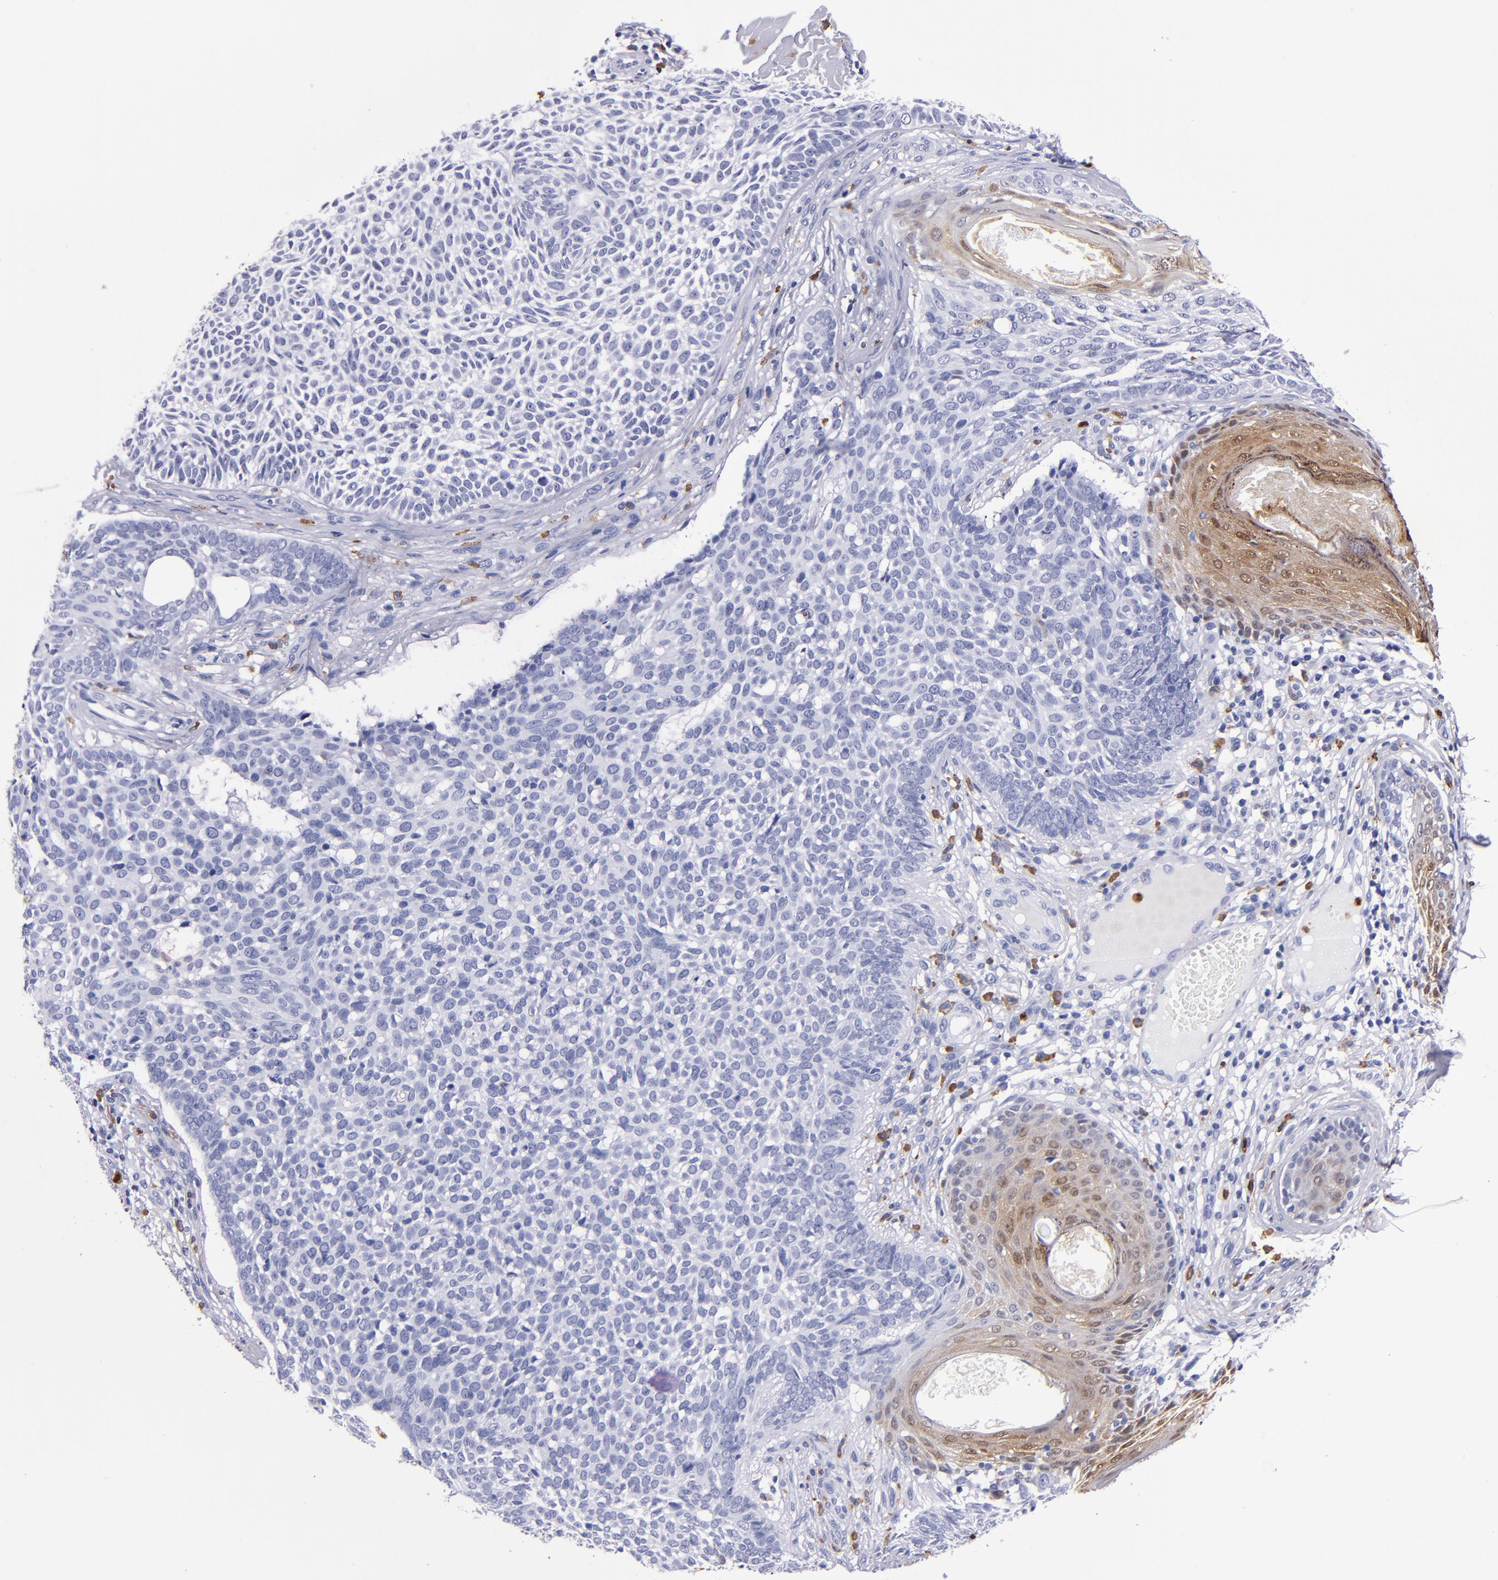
{"staining": {"intensity": "negative", "quantity": "none", "location": "none"}, "tissue": "skin cancer", "cell_type": "Tumor cells", "image_type": "cancer", "snomed": [{"axis": "morphology", "description": "Basal cell carcinoma"}, {"axis": "topography", "description": "Skin"}], "caption": "Micrograph shows no significant protein positivity in tumor cells of skin cancer.", "gene": "S100A8", "patient": {"sex": "male", "age": 74}}